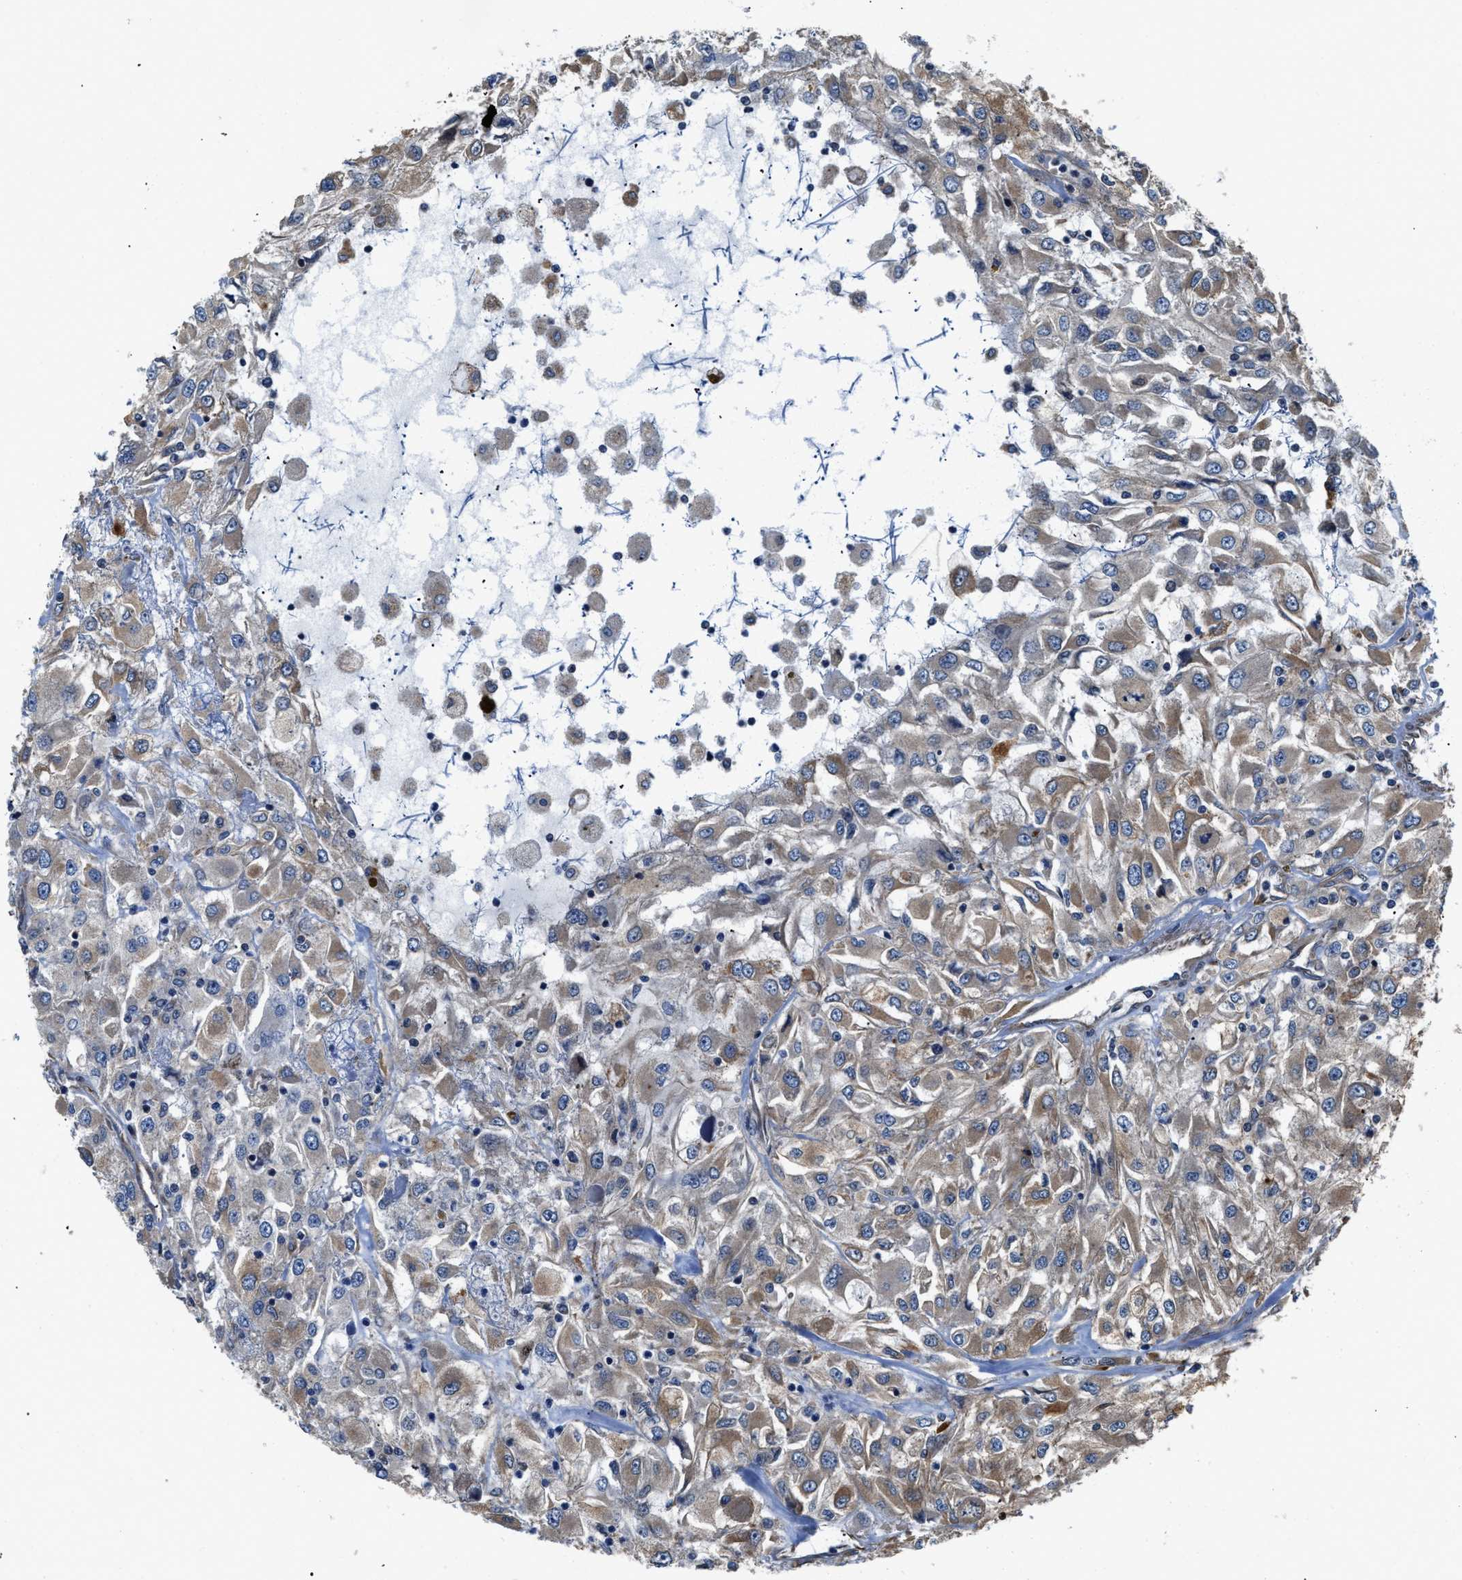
{"staining": {"intensity": "weak", "quantity": ">75%", "location": "cytoplasmic/membranous"}, "tissue": "renal cancer", "cell_type": "Tumor cells", "image_type": "cancer", "snomed": [{"axis": "morphology", "description": "Adenocarcinoma, NOS"}, {"axis": "topography", "description": "Kidney"}], "caption": "Immunohistochemical staining of human renal adenocarcinoma demonstrates weak cytoplasmic/membranous protein staining in about >75% of tumor cells. Nuclei are stained in blue.", "gene": "CEP128", "patient": {"sex": "female", "age": 52}}